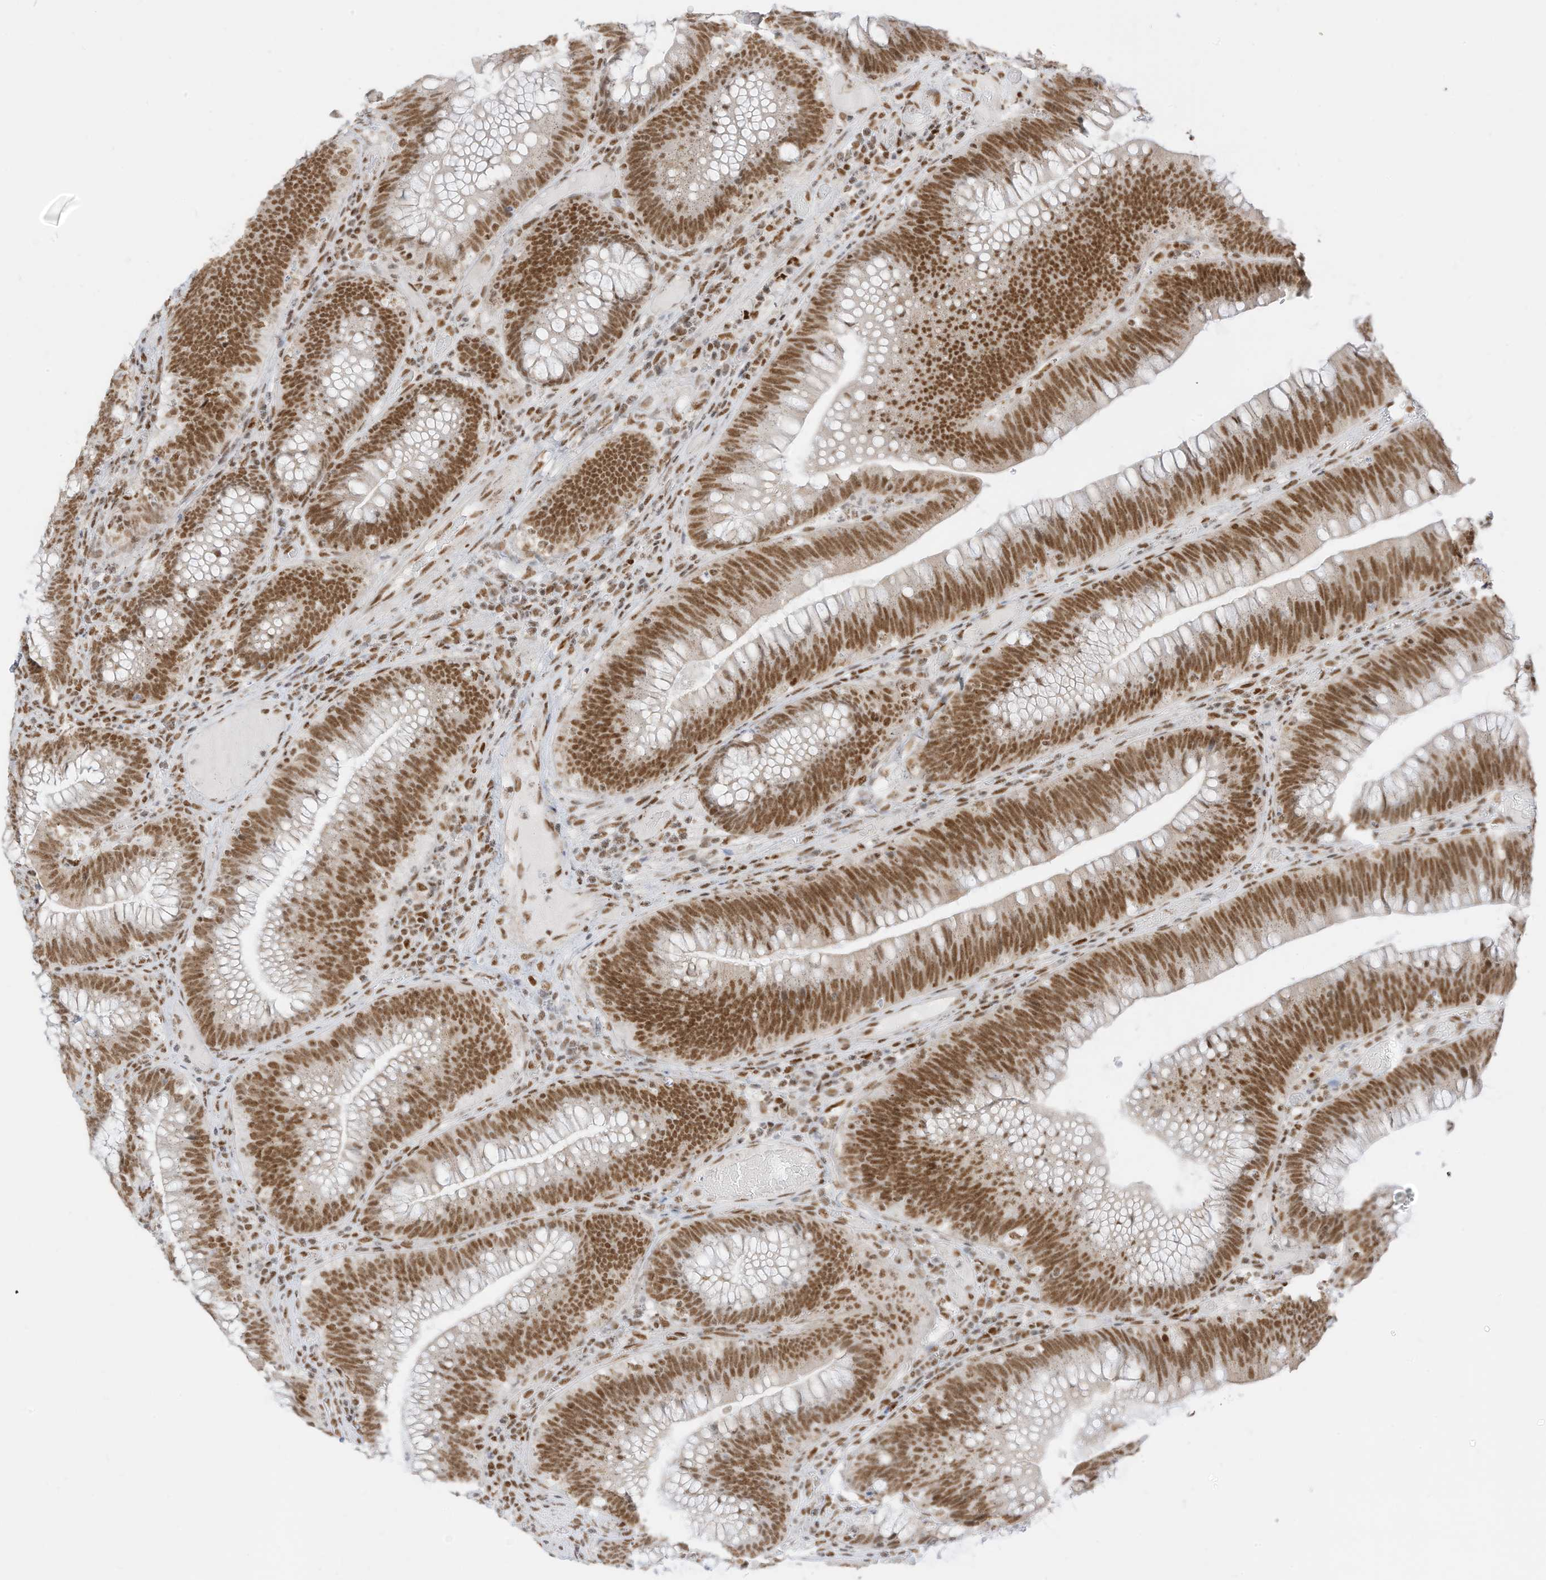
{"staining": {"intensity": "moderate", "quantity": ">75%", "location": "nuclear"}, "tissue": "colorectal cancer", "cell_type": "Tumor cells", "image_type": "cancer", "snomed": [{"axis": "morphology", "description": "Normal tissue, NOS"}, {"axis": "topography", "description": "Colon"}], "caption": "This histopathology image exhibits immunohistochemistry (IHC) staining of colorectal cancer, with medium moderate nuclear positivity in approximately >75% of tumor cells.", "gene": "SMARCA2", "patient": {"sex": "female", "age": 82}}